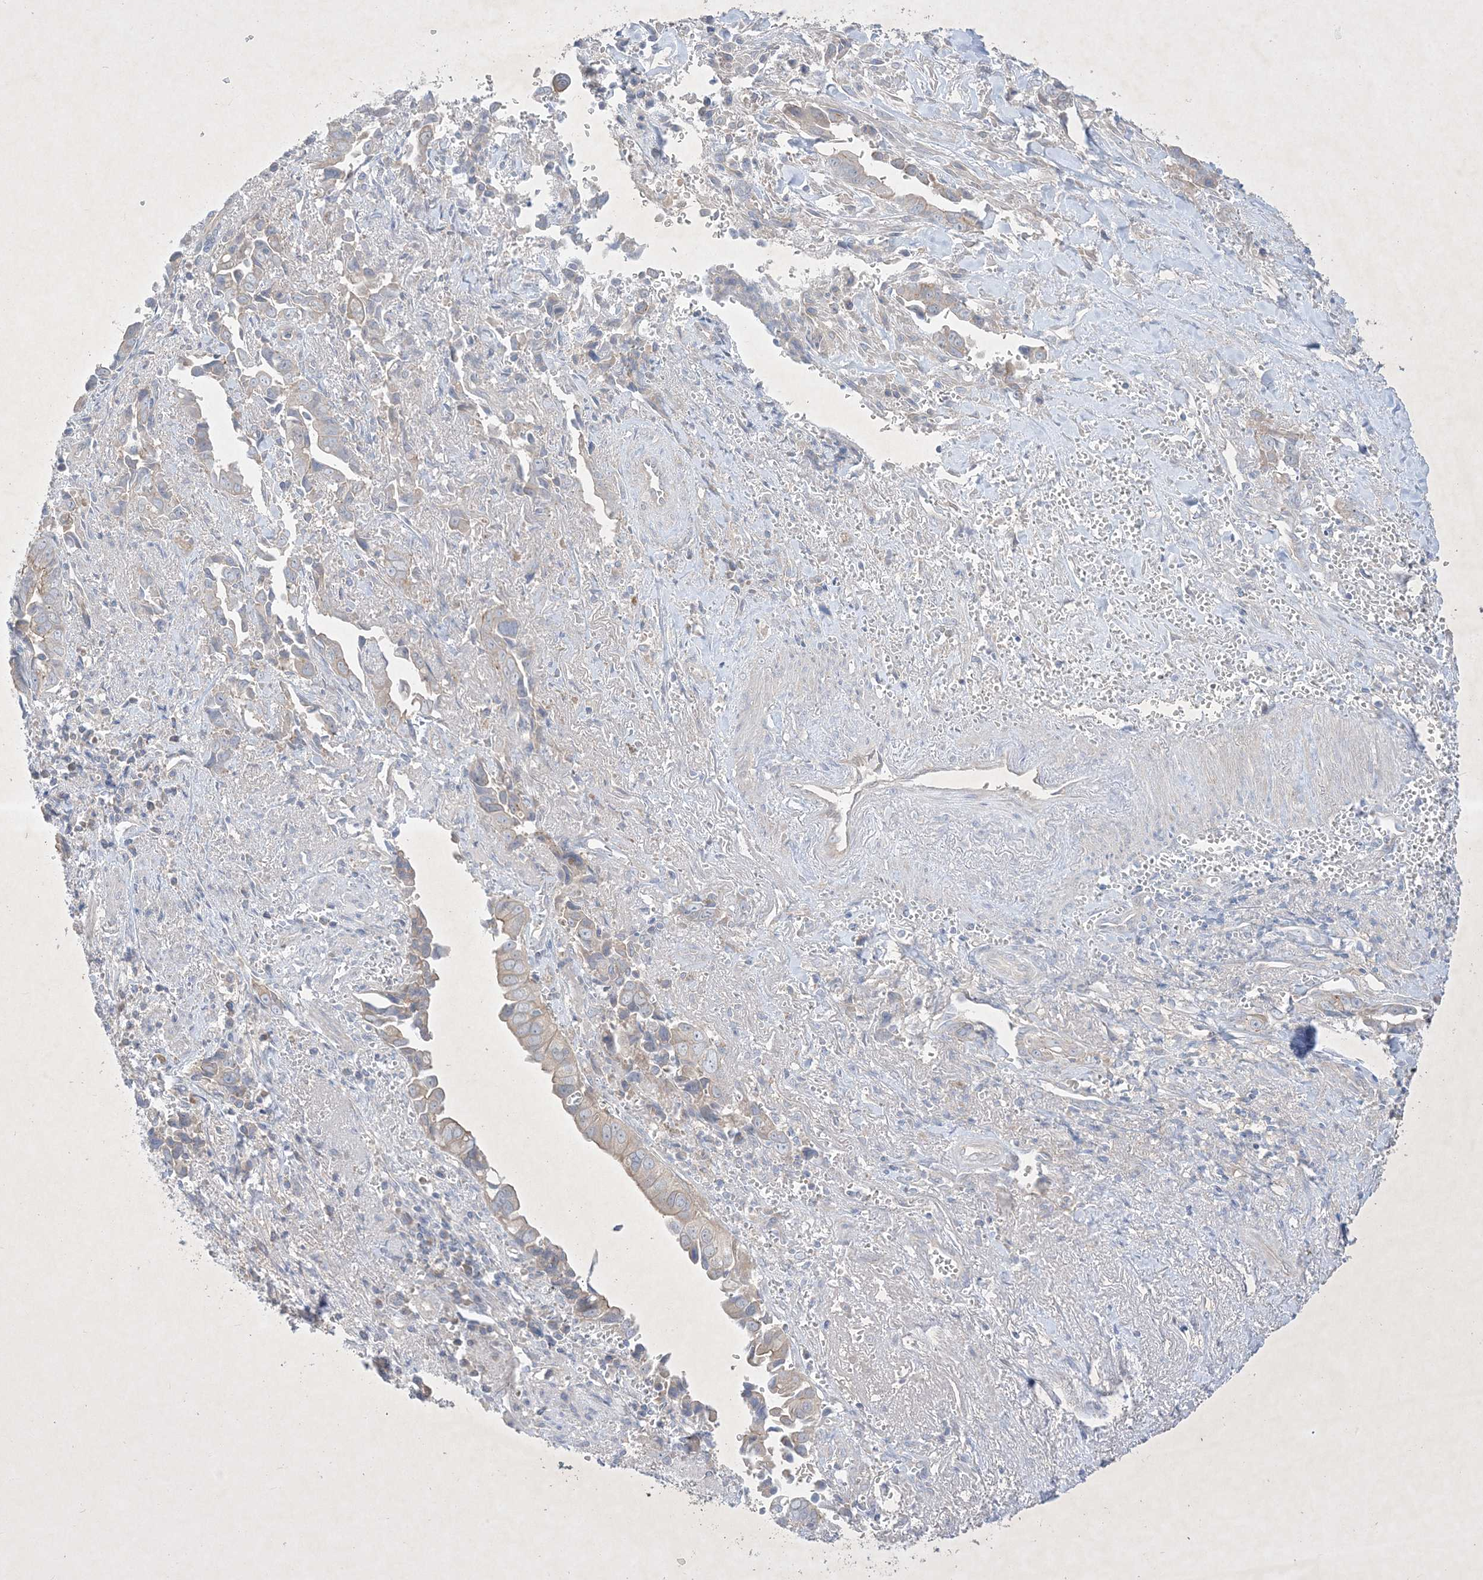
{"staining": {"intensity": "negative", "quantity": "none", "location": "none"}, "tissue": "liver cancer", "cell_type": "Tumor cells", "image_type": "cancer", "snomed": [{"axis": "morphology", "description": "Cholangiocarcinoma"}, {"axis": "topography", "description": "Liver"}], "caption": "DAB (3,3'-diaminobenzidine) immunohistochemical staining of liver cancer (cholangiocarcinoma) shows no significant expression in tumor cells. (DAB immunohistochemistry visualized using brightfield microscopy, high magnification).", "gene": "PLEKHA3", "patient": {"sex": "female", "age": 79}}